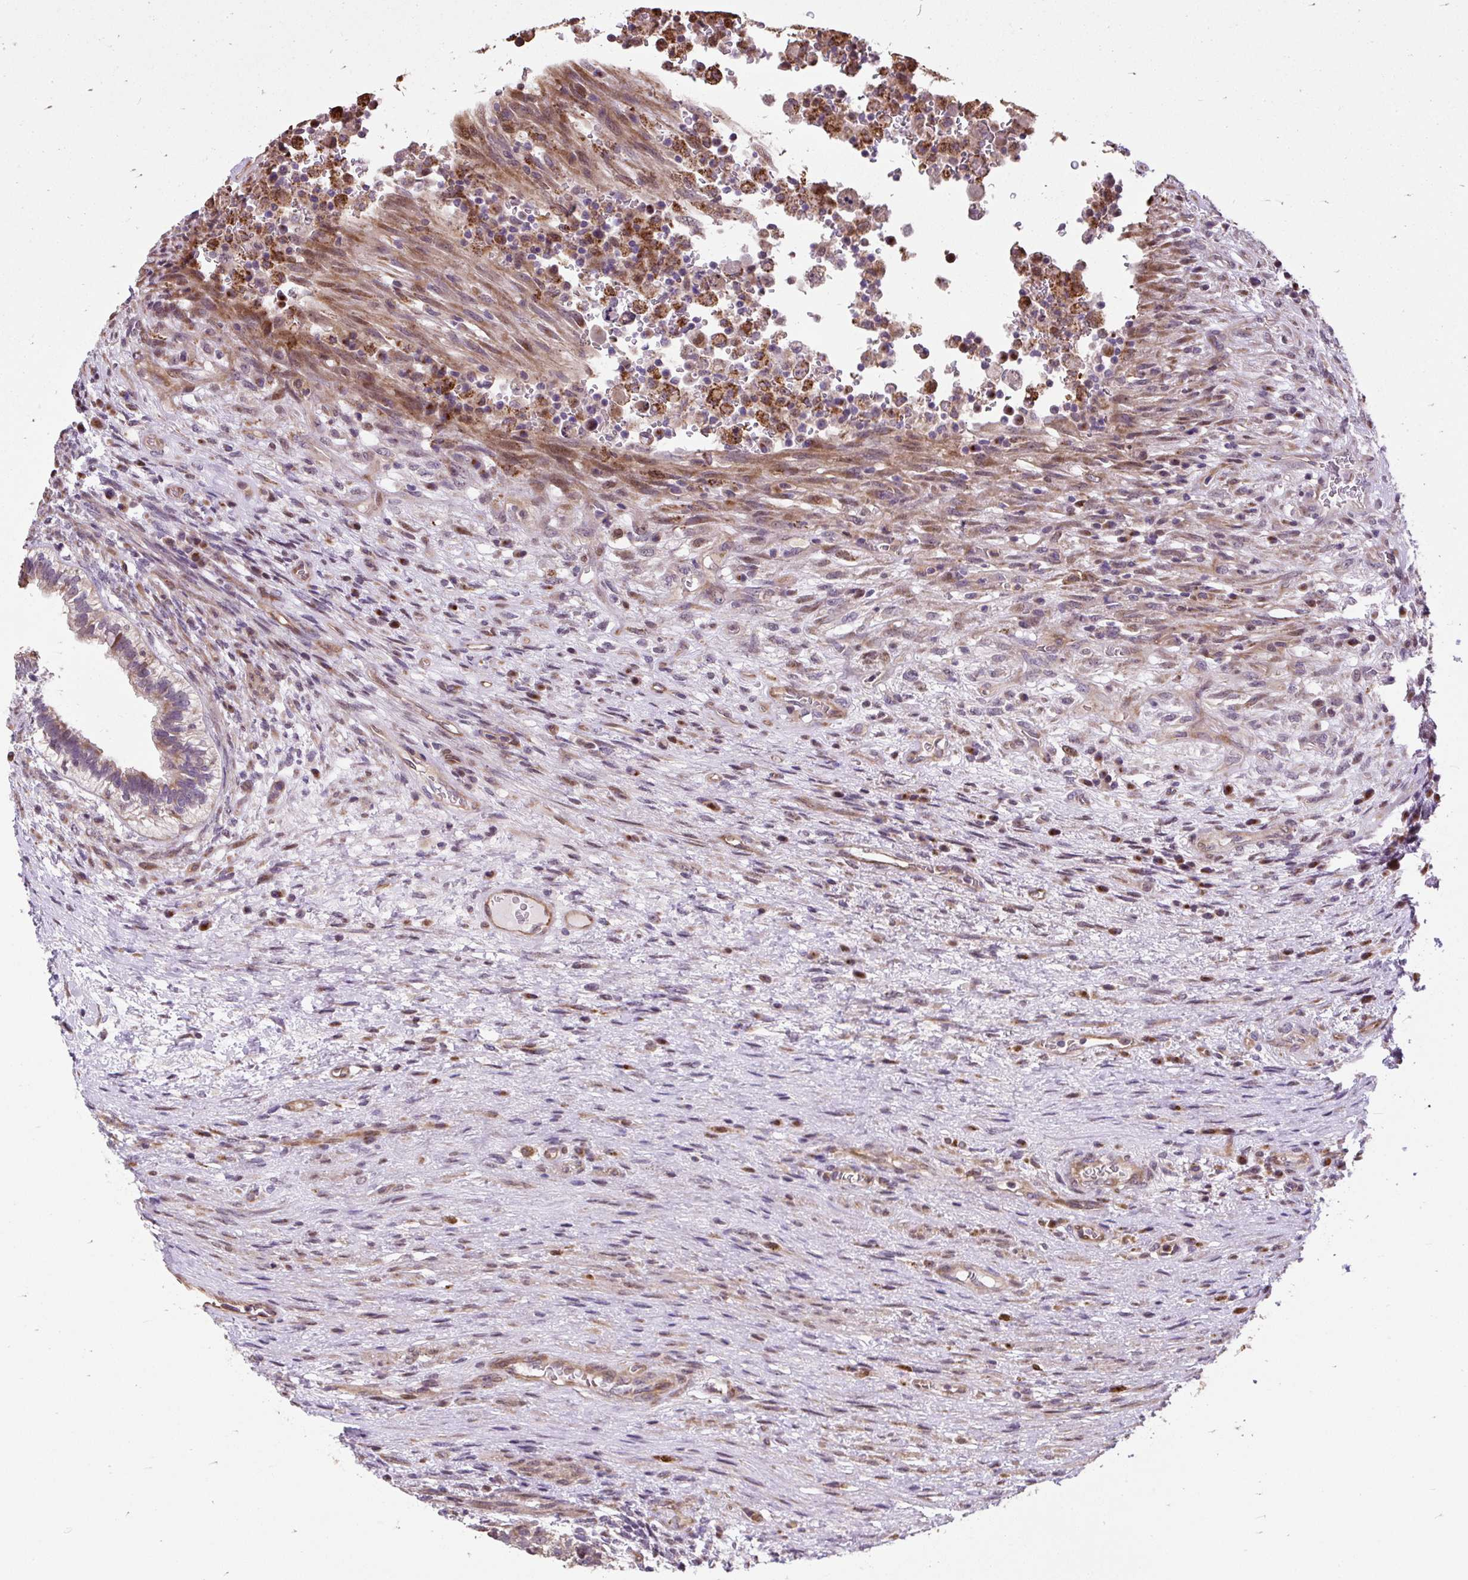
{"staining": {"intensity": "weak", "quantity": "25%-75%", "location": "cytoplasmic/membranous"}, "tissue": "testis cancer", "cell_type": "Tumor cells", "image_type": "cancer", "snomed": [{"axis": "morphology", "description": "Carcinoma, Embryonal, NOS"}, {"axis": "topography", "description": "Testis"}], "caption": "Protein expression by immunohistochemistry displays weak cytoplasmic/membranous staining in about 25%-75% of tumor cells in testis cancer.", "gene": "PUS7L", "patient": {"sex": "male", "age": 26}}